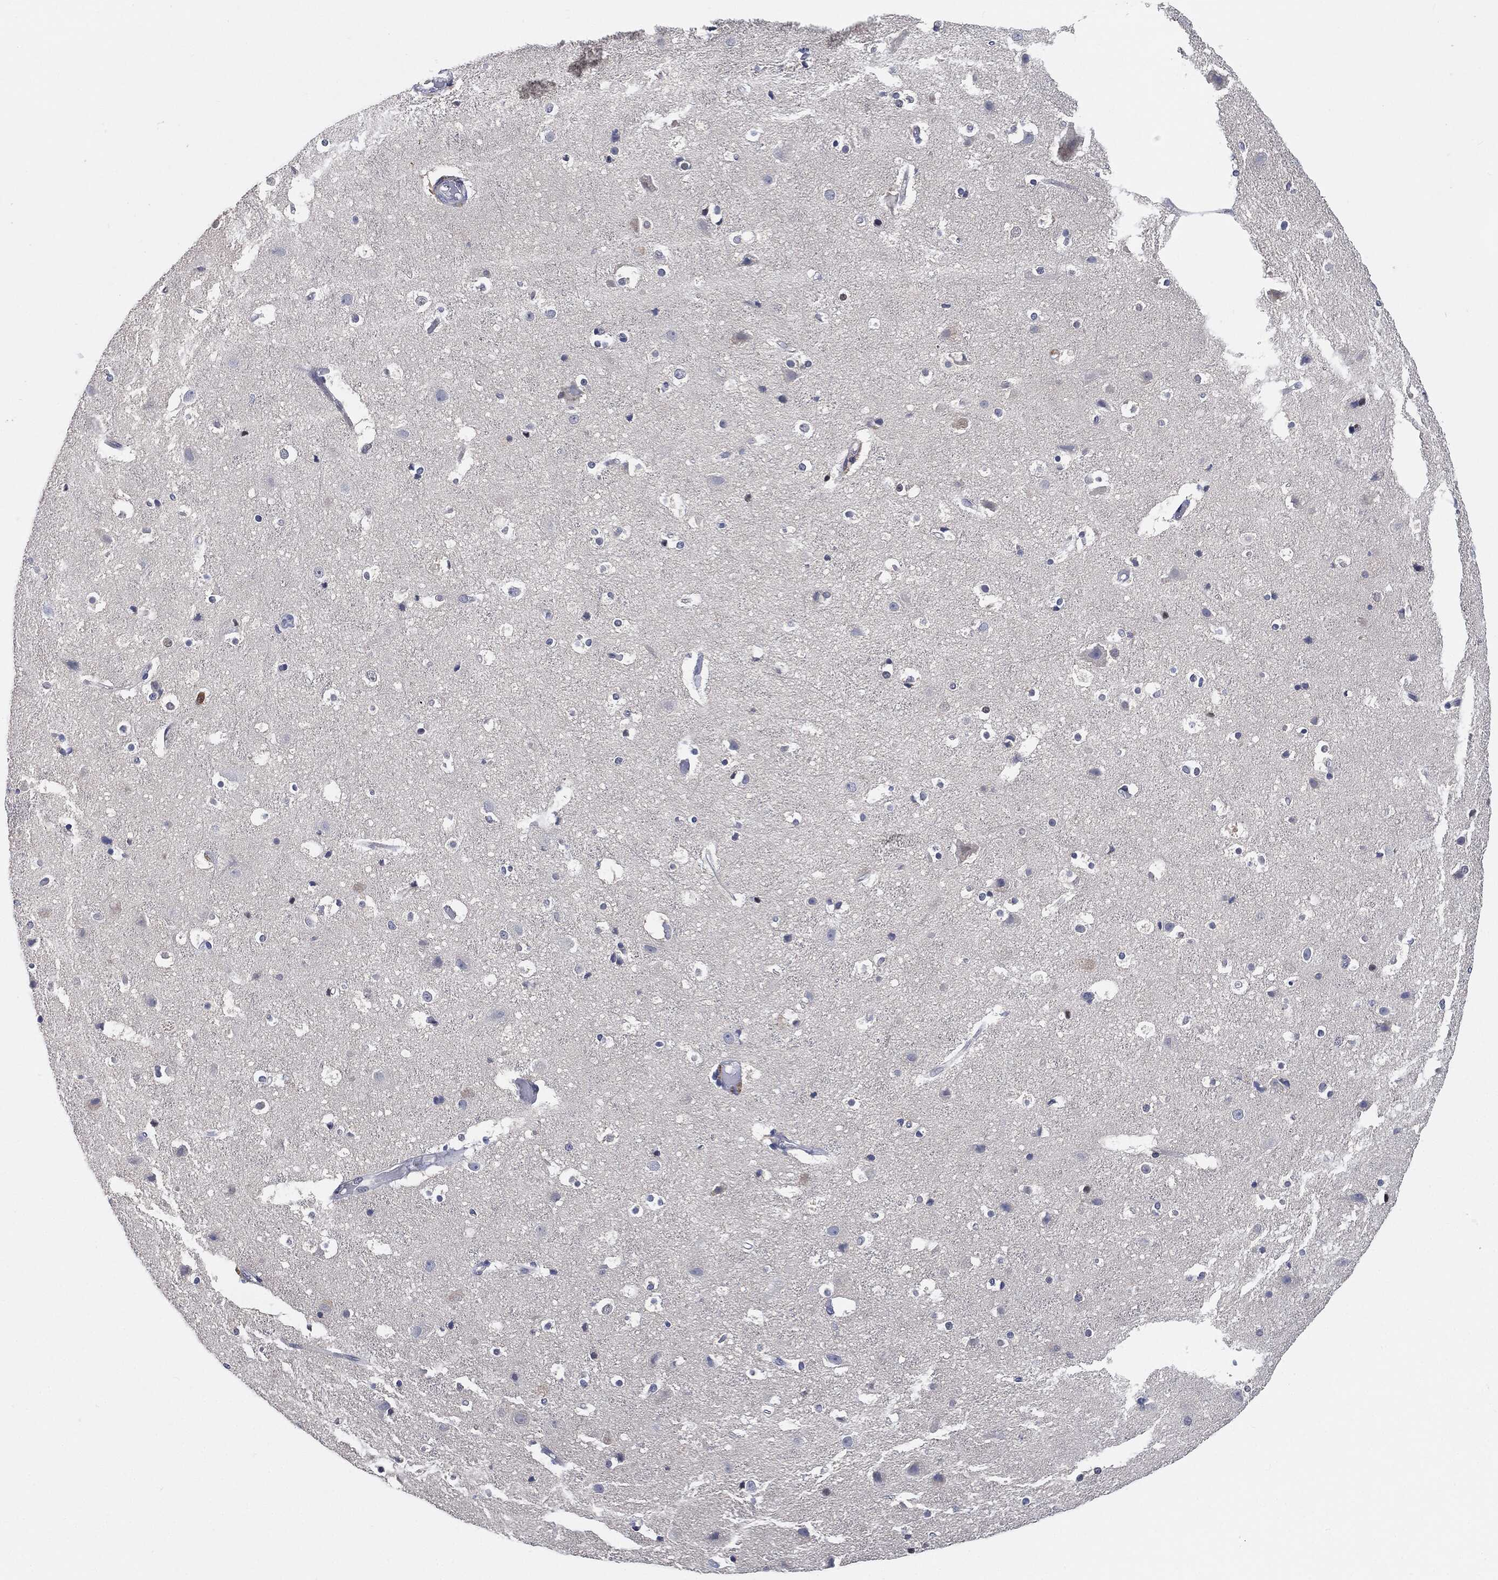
{"staining": {"intensity": "negative", "quantity": "none", "location": "none"}, "tissue": "cerebral cortex", "cell_type": "Endothelial cells", "image_type": "normal", "snomed": [{"axis": "morphology", "description": "Normal tissue, NOS"}, {"axis": "topography", "description": "Cerebral cortex"}], "caption": "Protein analysis of unremarkable cerebral cortex displays no significant staining in endothelial cells. Brightfield microscopy of immunohistochemistry stained with DAB (brown) and hematoxylin (blue), captured at high magnification.", "gene": "VSIG4", "patient": {"sex": "female", "age": 52}}